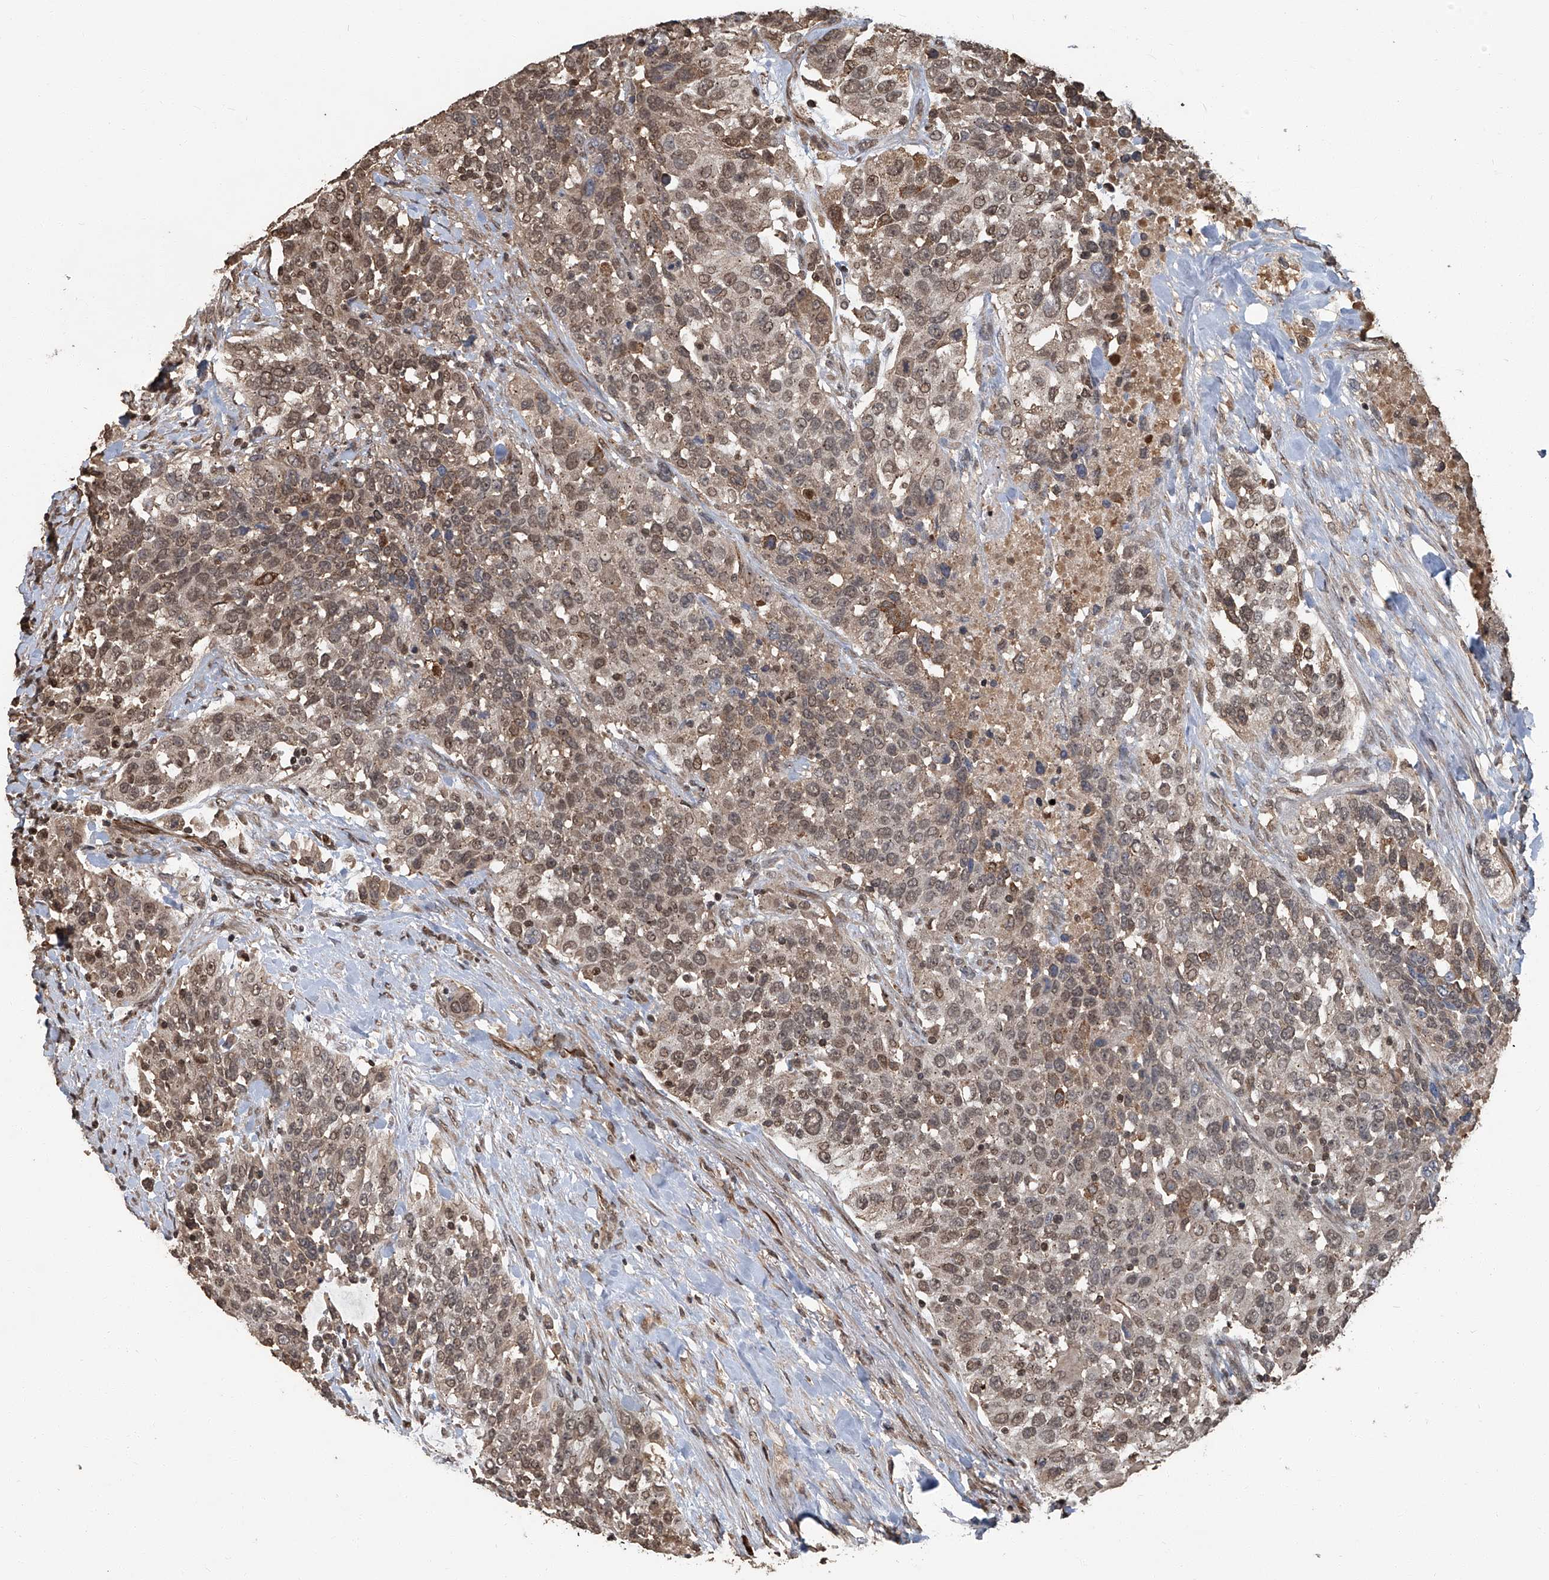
{"staining": {"intensity": "weak", "quantity": ">75%", "location": "cytoplasmic/membranous,nuclear"}, "tissue": "urothelial cancer", "cell_type": "Tumor cells", "image_type": "cancer", "snomed": [{"axis": "morphology", "description": "Urothelial carcinoma, High grade"}, {"axis": "topography", "description": "Urinary bladder"}], "caption": "Urothelial cancer was stained to show a protein in brown. There is low levels of weak cytoplasmic/membranous and nuclear positivity in approximately >75% of tumor cells. (Stains: DAB (3,3'-diaminobenzidine) in brown, nuclei in blue, Microscopy: brightfield microscopy at high magnification).", "gene": "GPR132", "patient": {"sex": "female", "age": 80}}